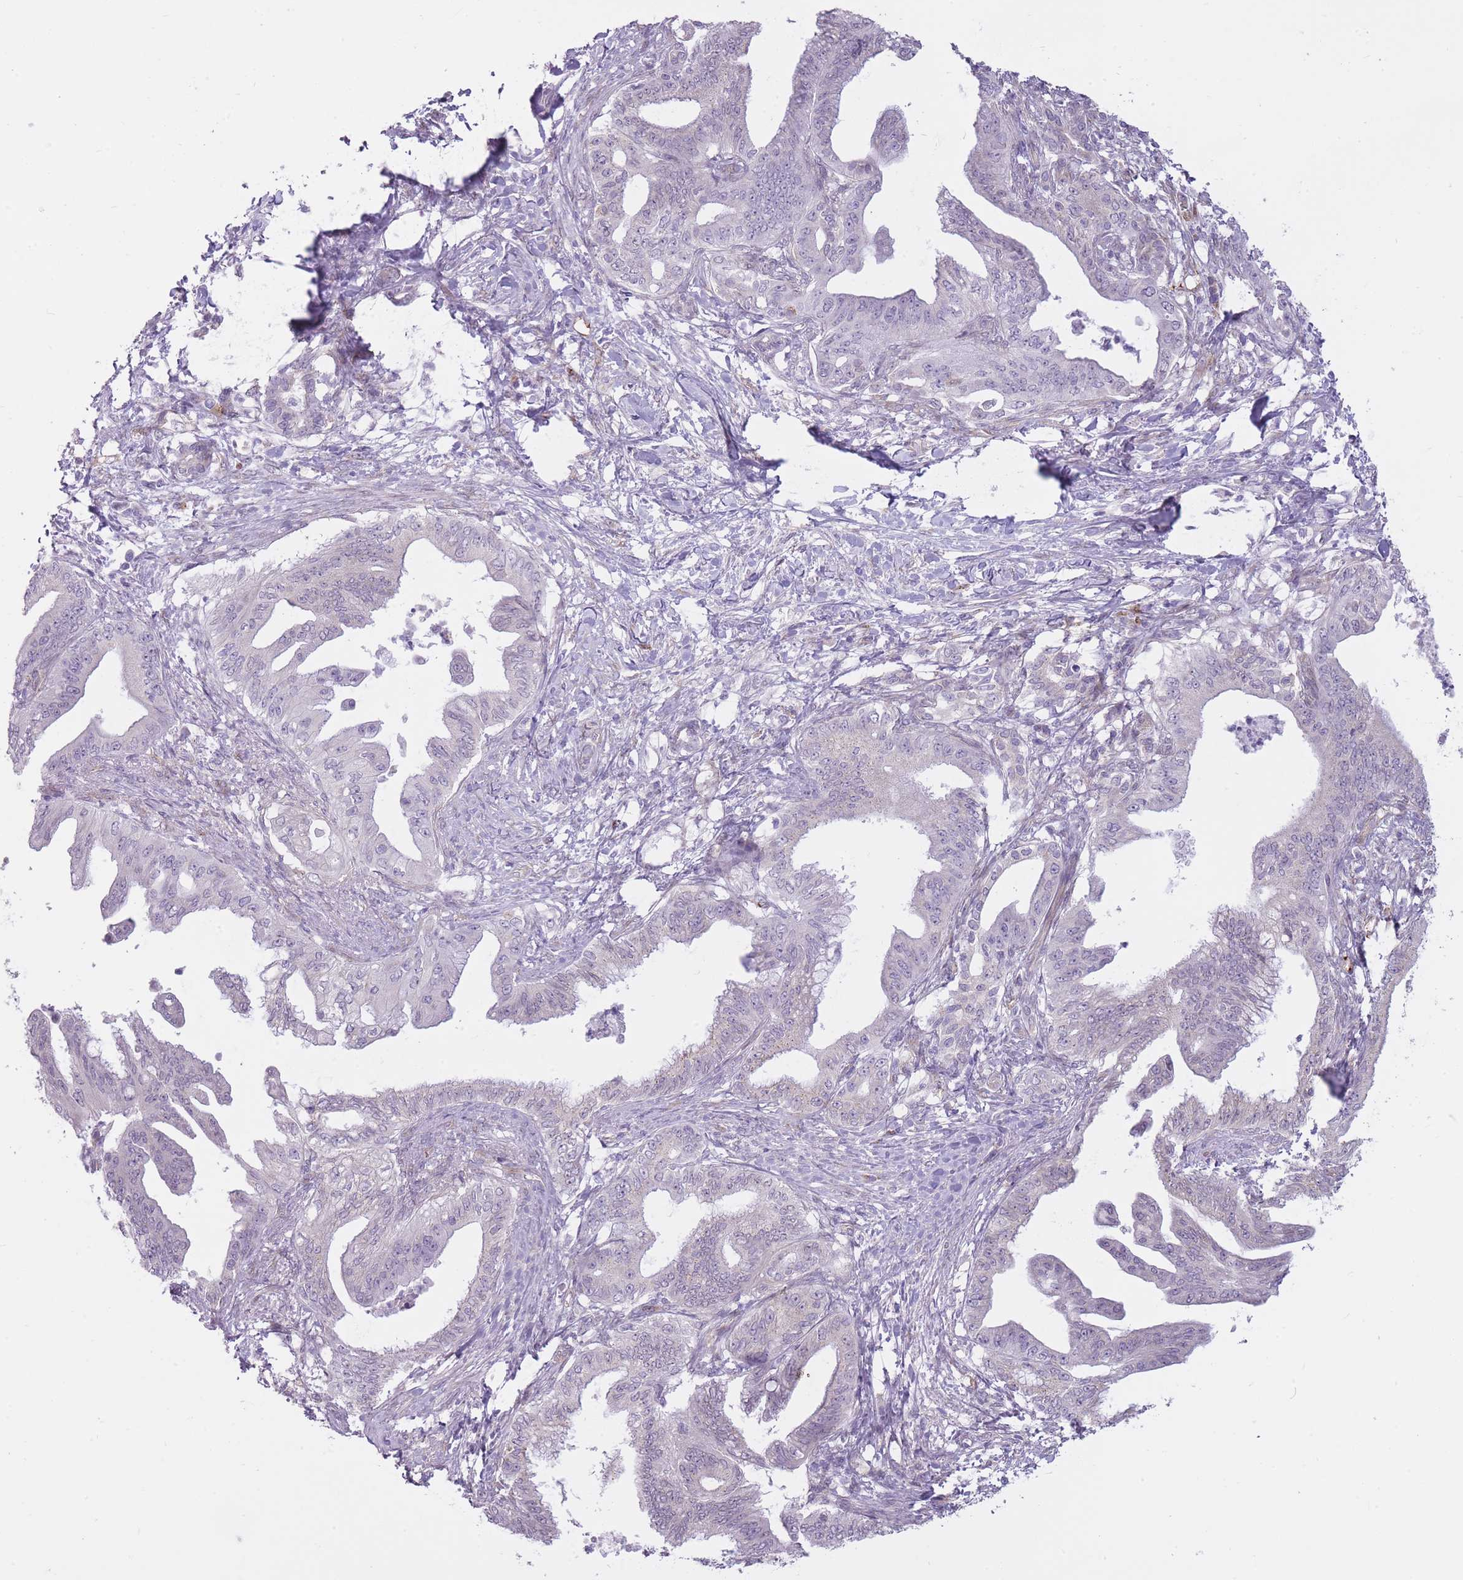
{"staining": {"intensity": "negative", "quantity": "none", "location": "none"}, "tissue": "pancreatic cancer", "cell_type": "Tumor cells", "image_type": "cancer", "snomed": [{"axis": "morphology", "description": "Adenocarcinoma, NOS"}, {"axis": "topography", "description": "Pancreas"}], "caption": "A high-resolution photomicrograph shows immunohistochemistry (IHC) staining of pancreatic cancer, which displays no significant staining in tumor cells.", "gene": "PGRMC2", "patient": {"sex": "male", "age": 58}}